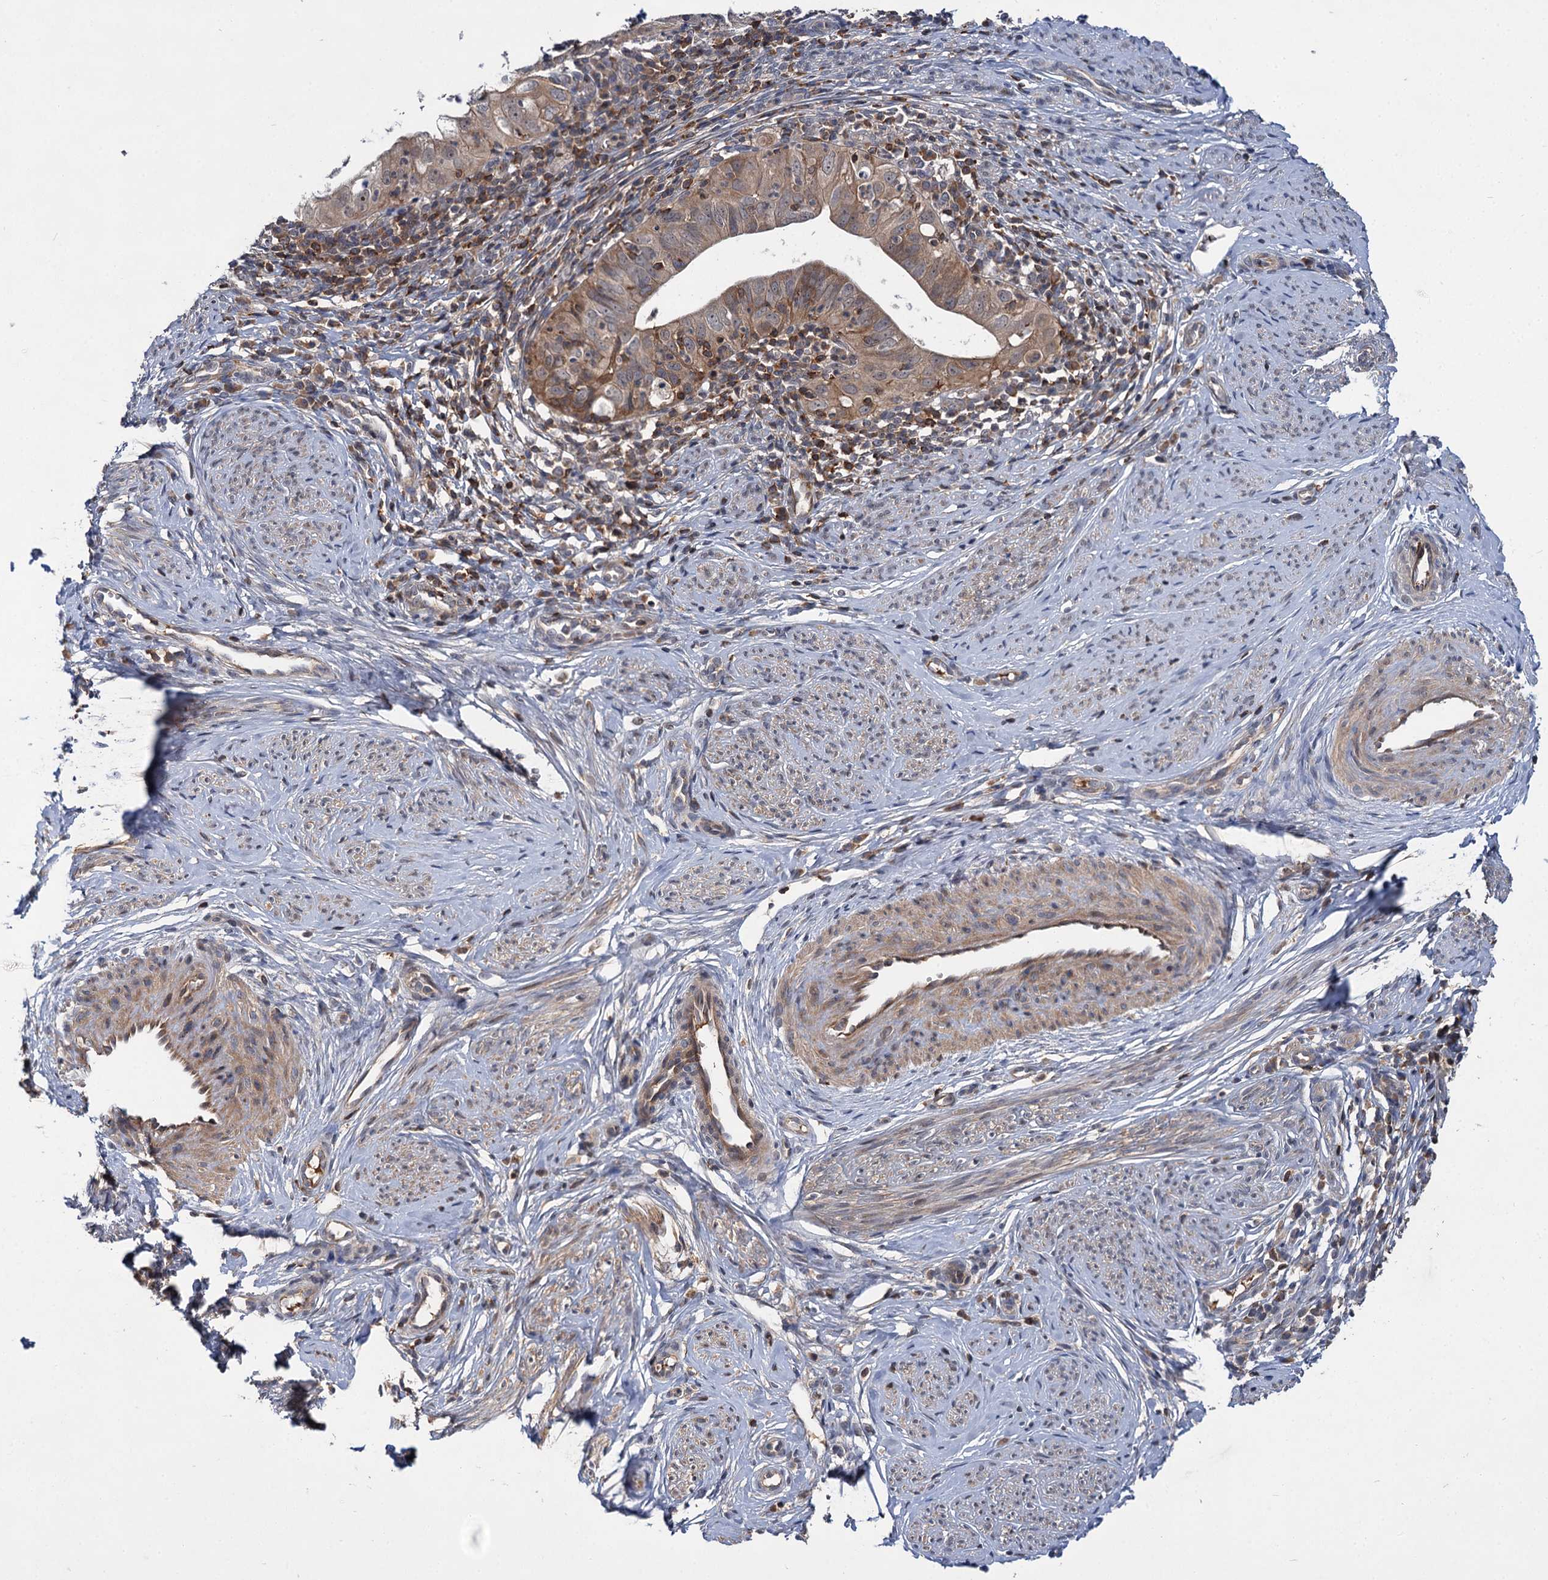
{"staining": {"intensity": "moderate", "quantity": ">75%", "location": "cytoplasmic/membranous"}, "tissue": "cervical cancer", "cell_type": "Tumor cells", "image_type": "cancer", "snomed": [{"axis": "morphology", "description": "Adenocarcinoma, NOS"}, {"axis": "topography", "description": "Cervix"}], "caption": "Immunohistochemical staining of adenocarcinoma (cervical) shows medium levels of moderate cytoplasmic/membranous protein expression in about >75% of tumor cells.", "gene": "ABLIM1", "patient": {"sex": "female", "age": 36}}